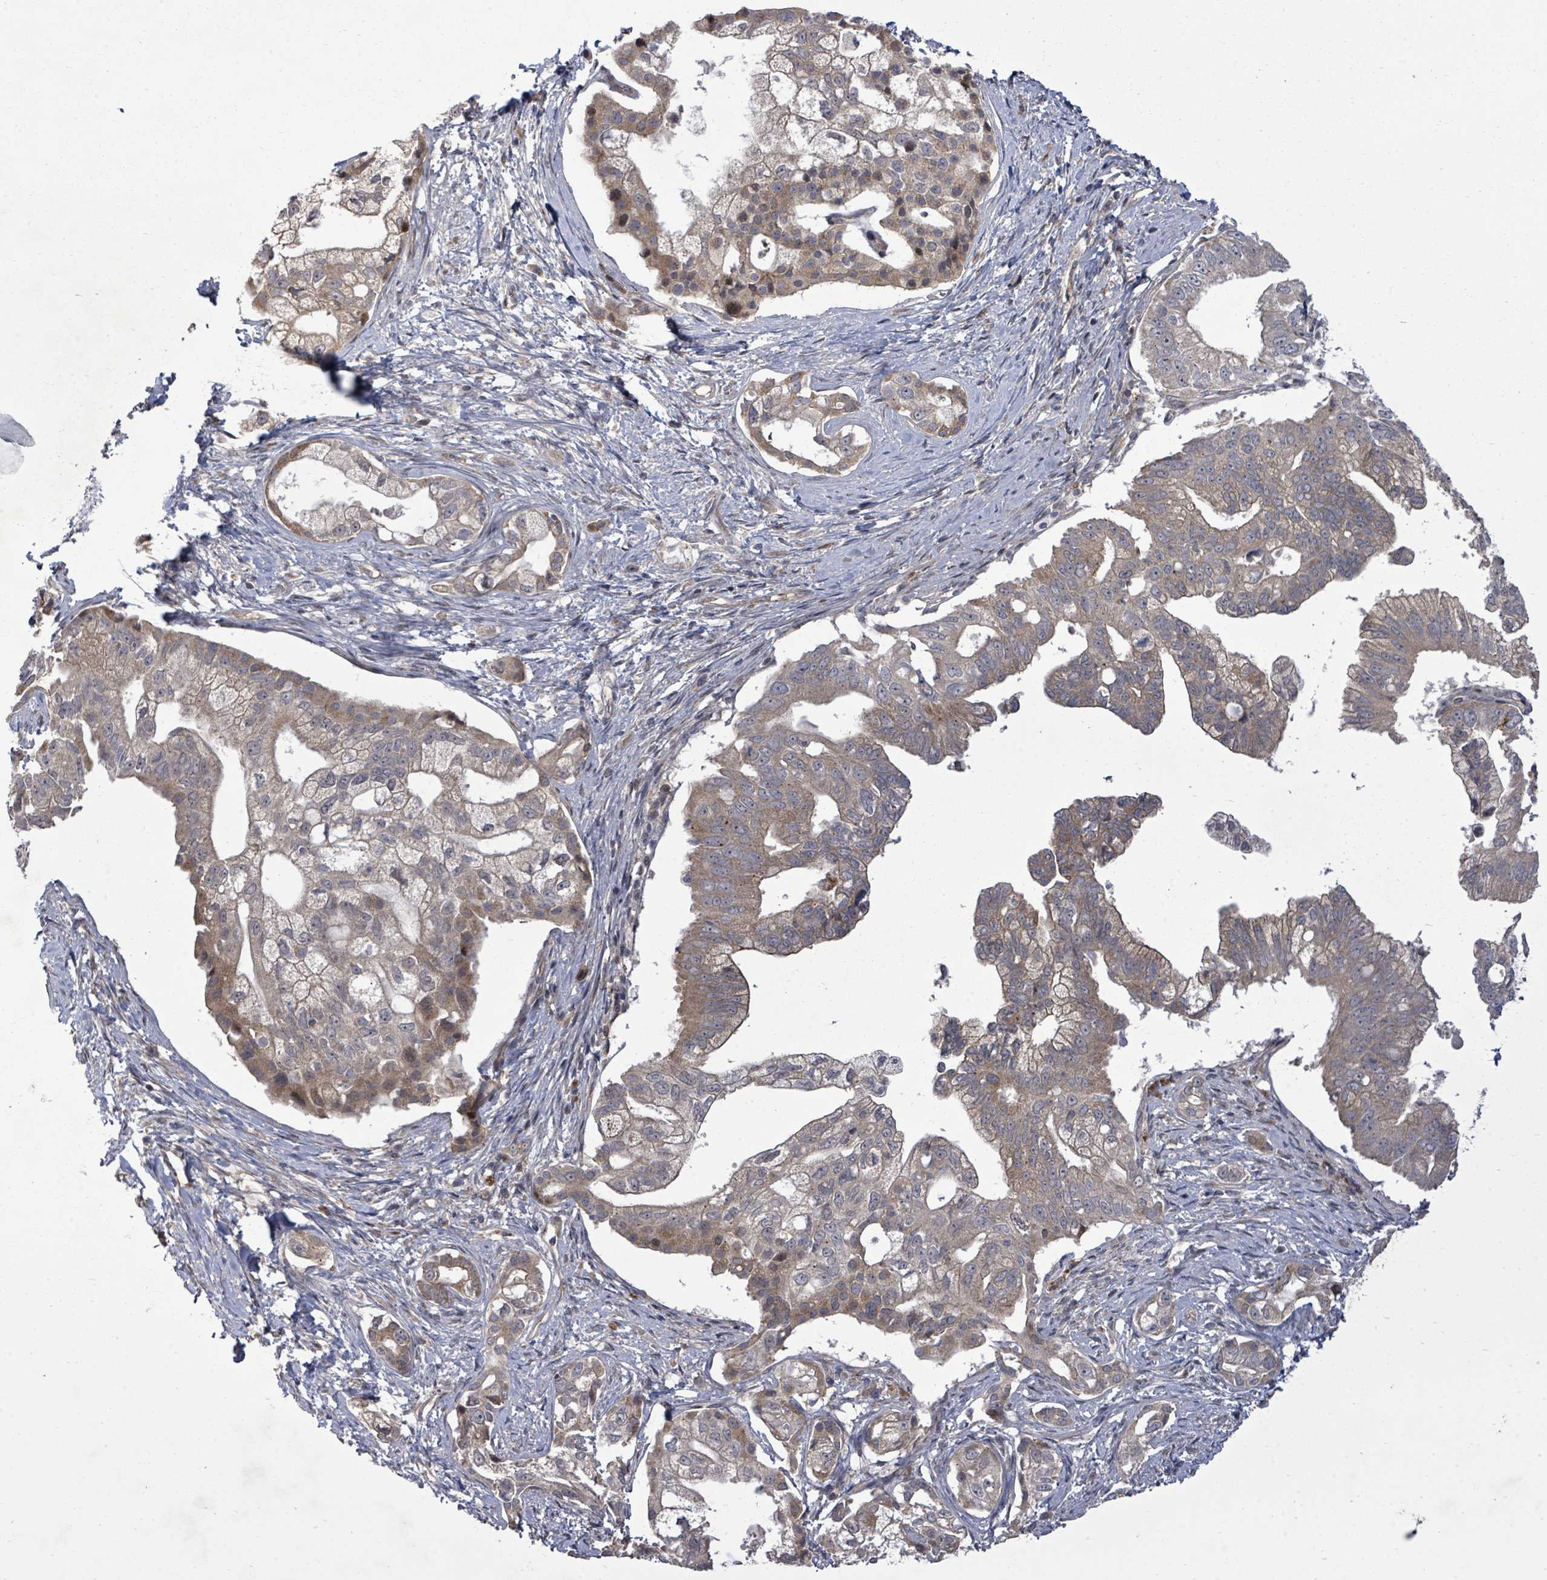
{"staining": {"intensity": "weak", "quantity": ">75%", "location": "cytoplasmic/membranous,nuclear"}, "tissue": "pancreatic cancer", "cell_type": "Tumor cells", "image_type": "cancer", "snomed": [{"axis": "morphology", "description": "Adenocarcinoma, NOS"}, {"axis": "topography", "description": "Pancreas"}], "caption": "A low amount of weak cytoplasmic/membranous and nuclear expression is seen in about >75% of tumor cells in pancreatic cancer tissue.", "gene": "KRTAP27-1", "patient": {"sex": "male", "age": 70}}